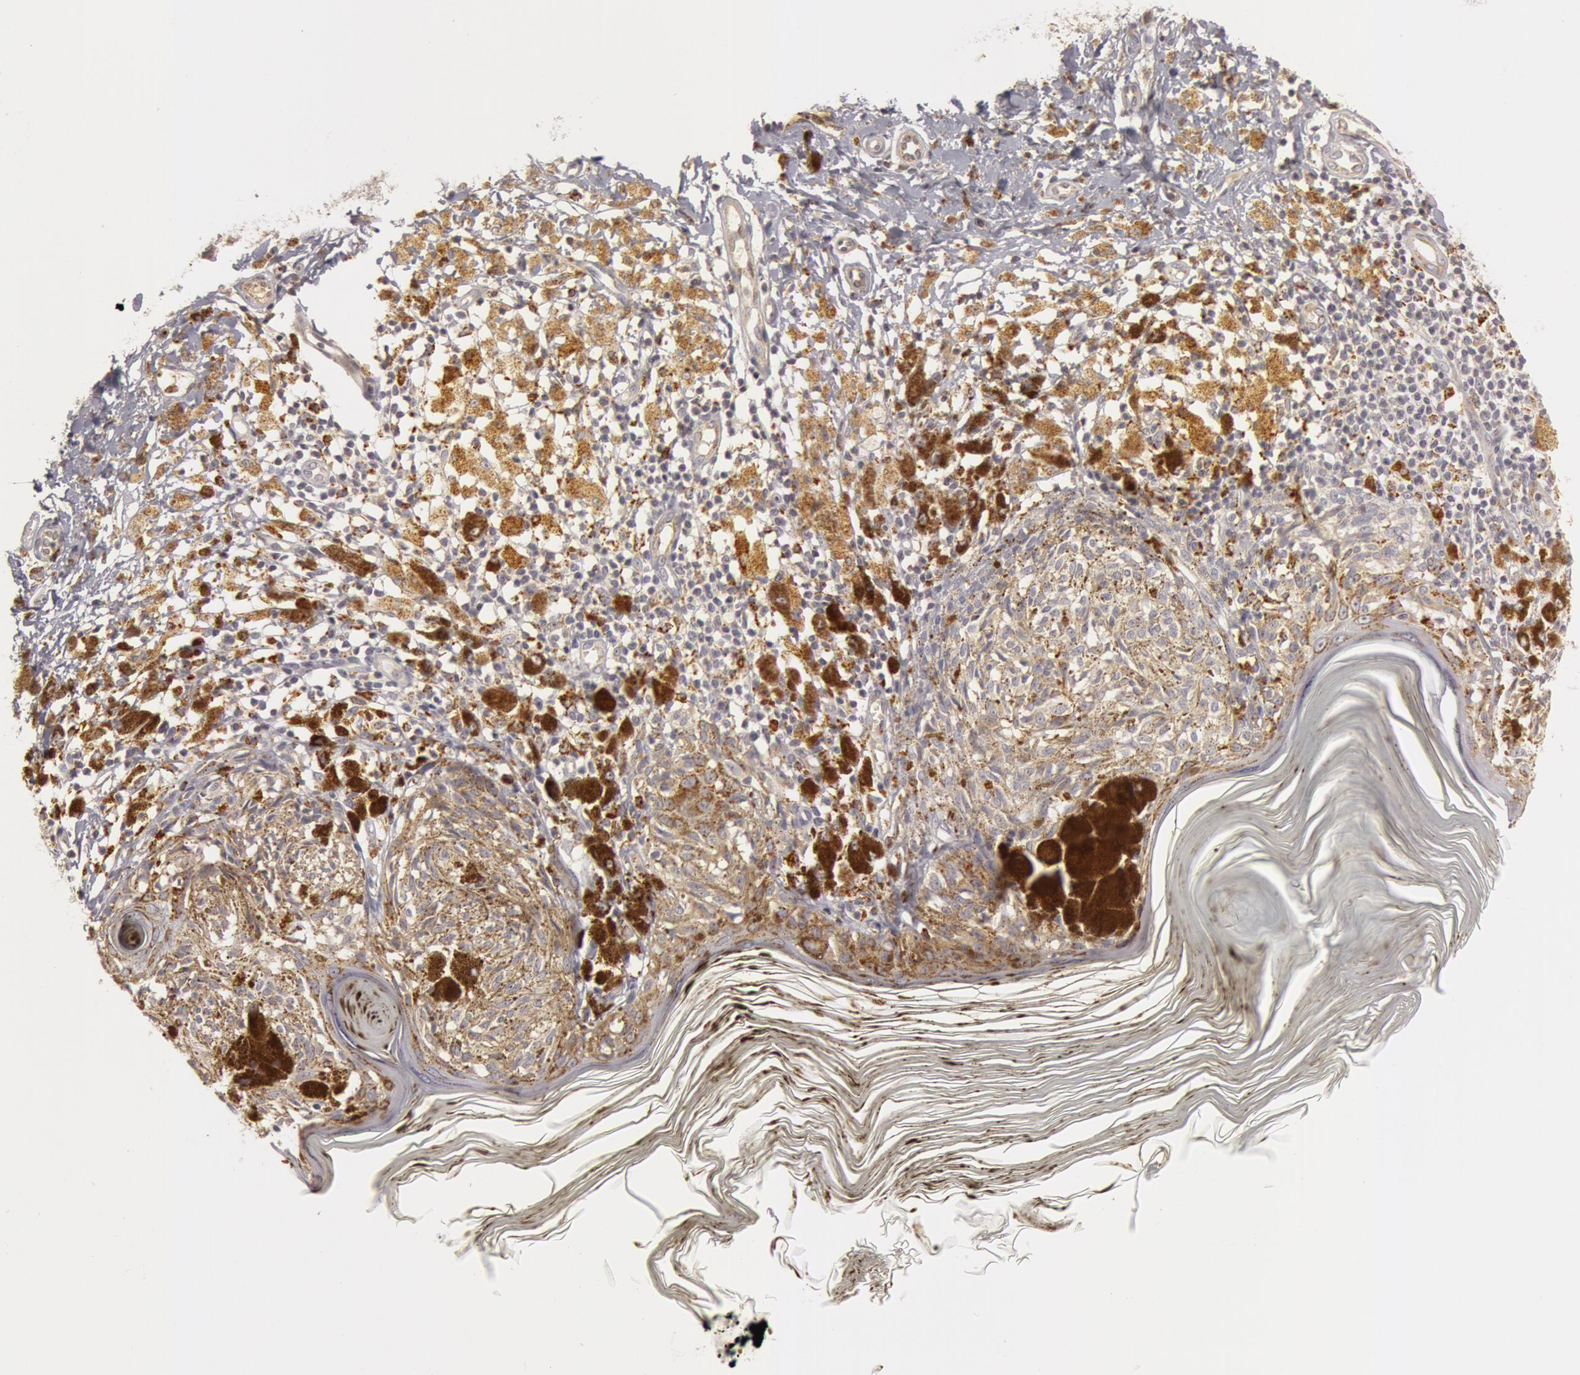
{"staining": {"intensity": "strong", "quantity": ">75%", "location": "cytoplasmic/membranous"}, "tissue": "melanoma", "cell_type": "Tumor cells", "image_type": "cancer", "snomed": [{"axis": "morphology", "description": "Malignant melanoma, NOS"}, {"axis": "topography", "description": "Skin"}], "caption": "The photomicrograph demonstrates staining of malignant melanoma, revealing strong cytoplasmic/membranous protein positivity (brown color) within tumor cells.", "gene": "C7", "patient": {"sex": "male", "age": 88}}